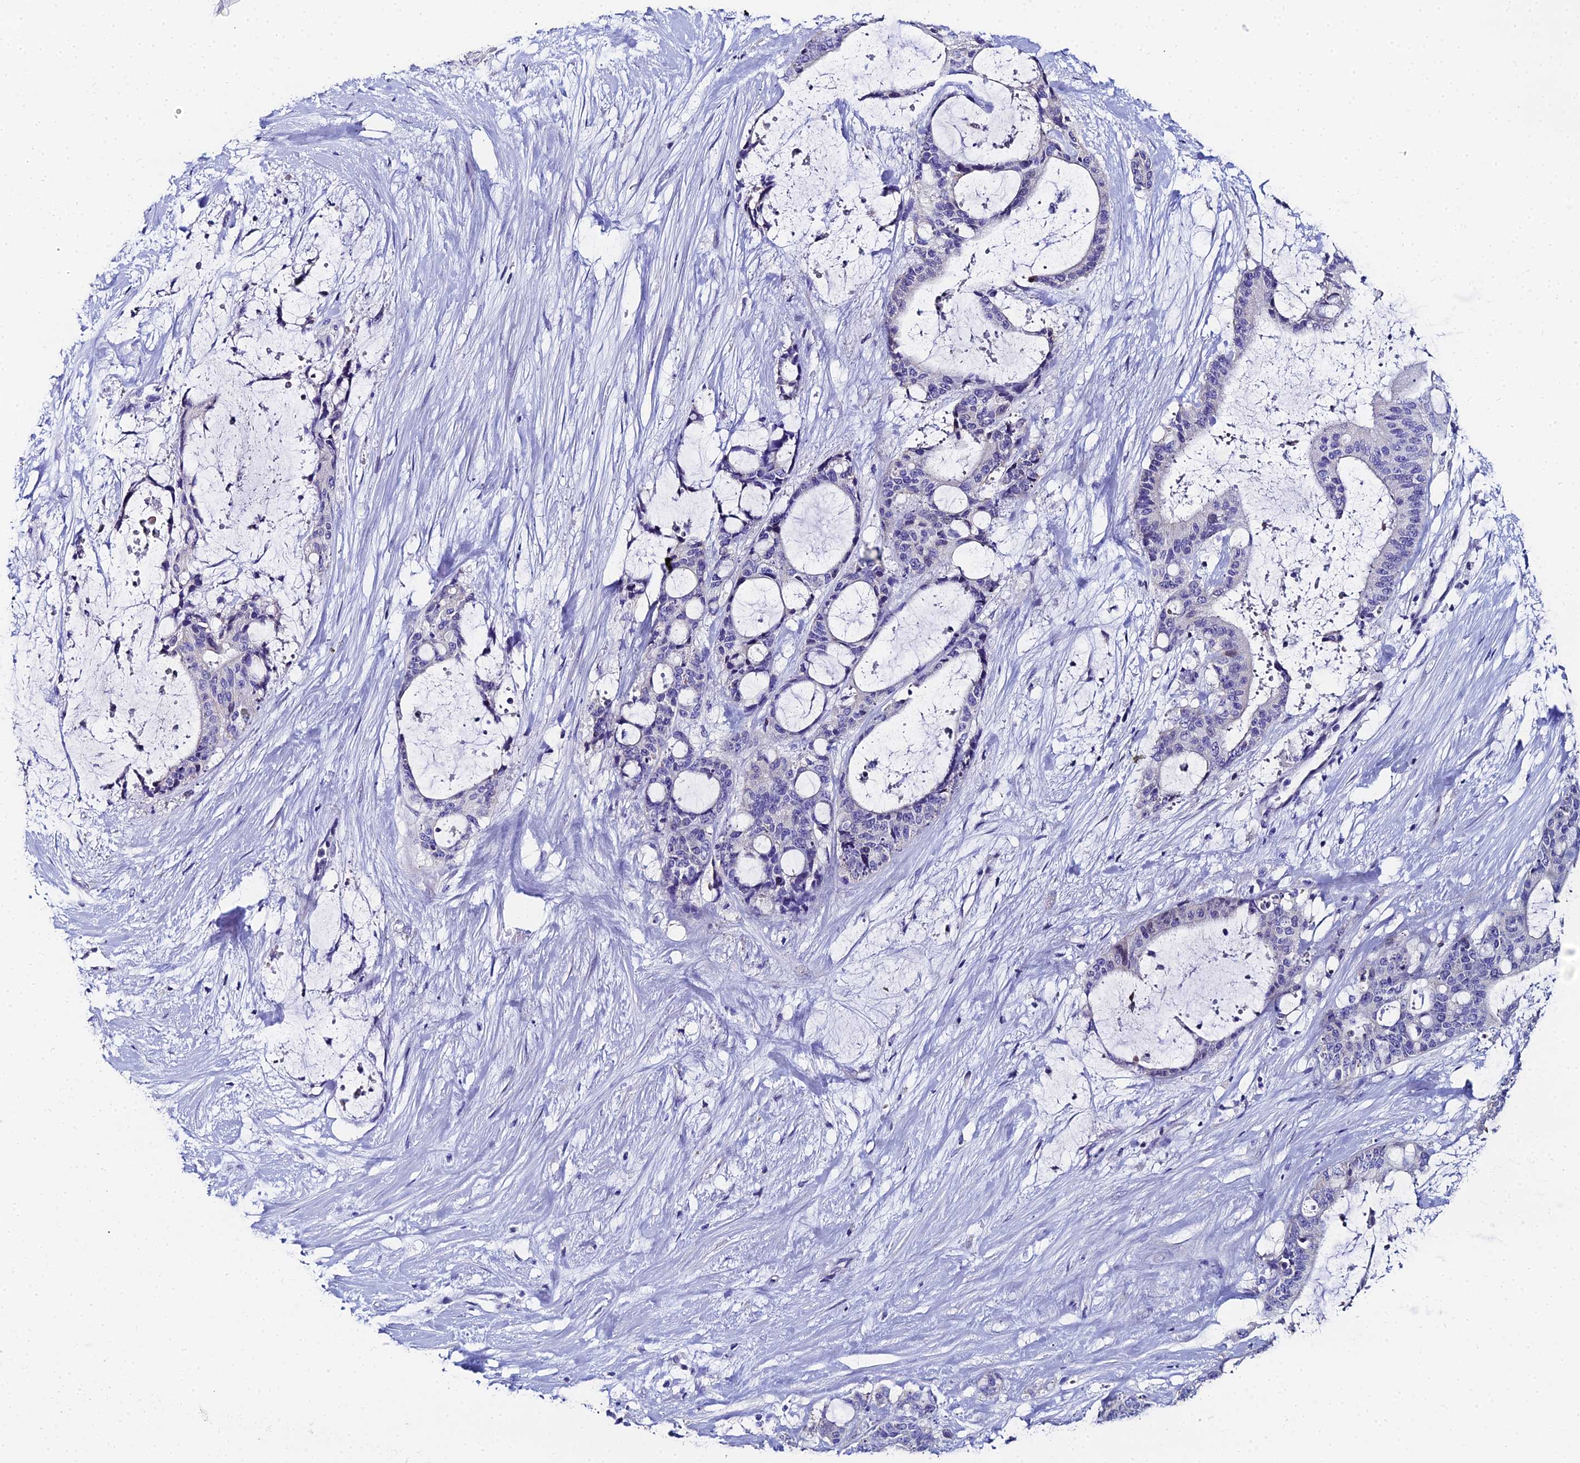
{"staining": {"intensity": "negative", "quantity": "none", "location": "none"}, "tissue": "liver cancer", "cell_type": "Tumor cells", "image_type": "cancer", "snomed": [{"axis": "morphology", "description": "Normal tissue, NOS"}, {"axis": "morphology", "description": "Cholangiocarcinoma"}, {"axis": "topography", "description": "Liver"}, {"axis": "topography", "description": "Peripheral nerve tissue"}], "caption": "High power microscopy micrograph of an immunohistochemistry (IHC) histopathology image of liver cancer (cholangiocarcinoma), revealing no significant expression in tumor cells.", "gene": "OCM", "patient": {"sex": "female", "age": 73}}